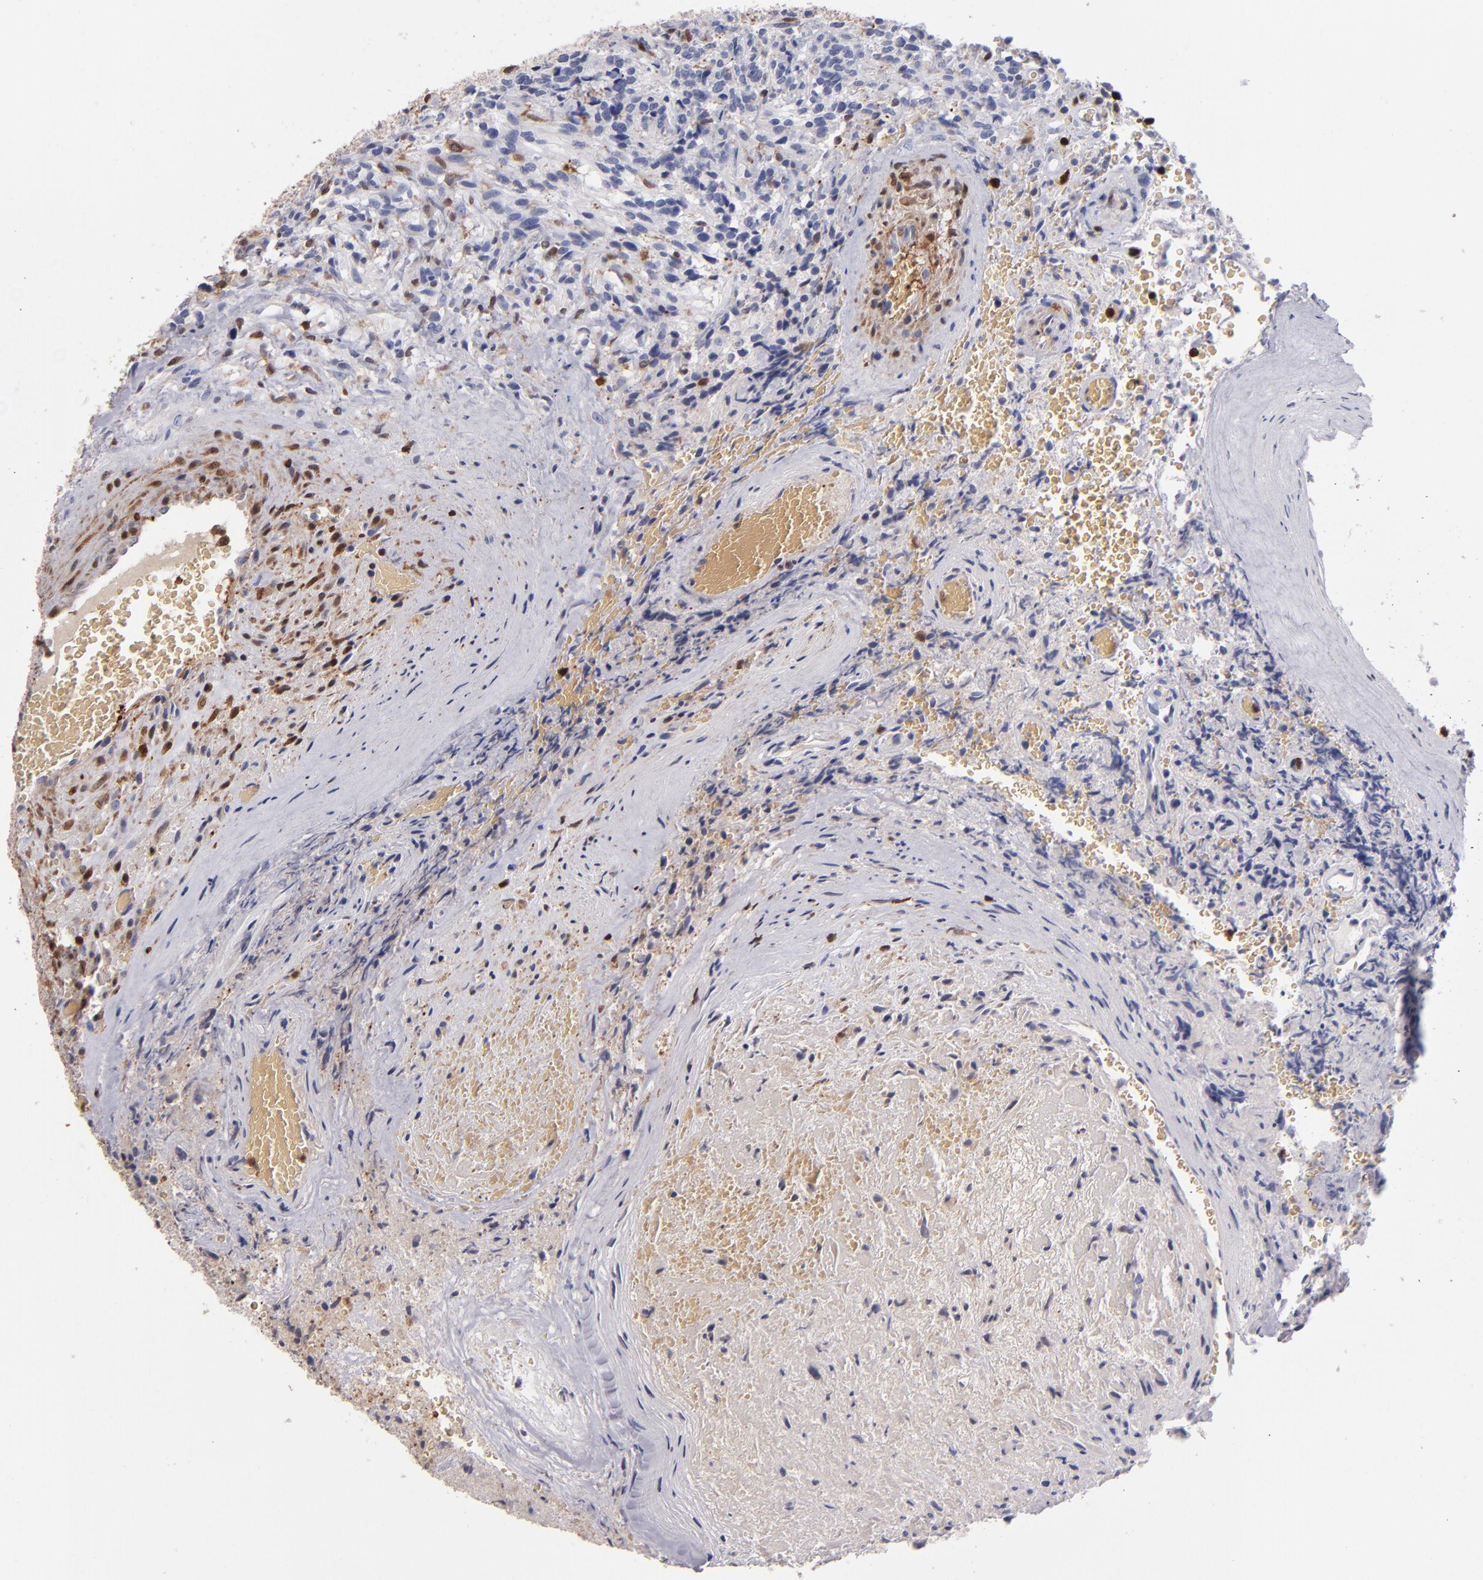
{"staining": {"intensity": "moderate", "quantity": "<25%", "location": "cytoplasmic/membranous,nuclear"}, "tissue": "glioma", "cell_type": "Tumor cells", "image_type": "cancer", "snomed": [{"axis": "morphology", "description": "Normal tissue, NOS"}, {"axis": "morphology", "description": "Glioma, malignant, High grade"}, {"axis": "topography", "description": "Cerebral cortex"}], "caption": "High-magnification brightfield microscopy of malignant high-grade glioma stained with DAB (brown) and counterstained with hematoxylin (blue). tumor cells exhibit moderate cytoplasmic/membranous and nuclear positivity is present in approximately<25% of cells.", "gene": "S100A4", "patient": {"sex": "male", "age": 75}}